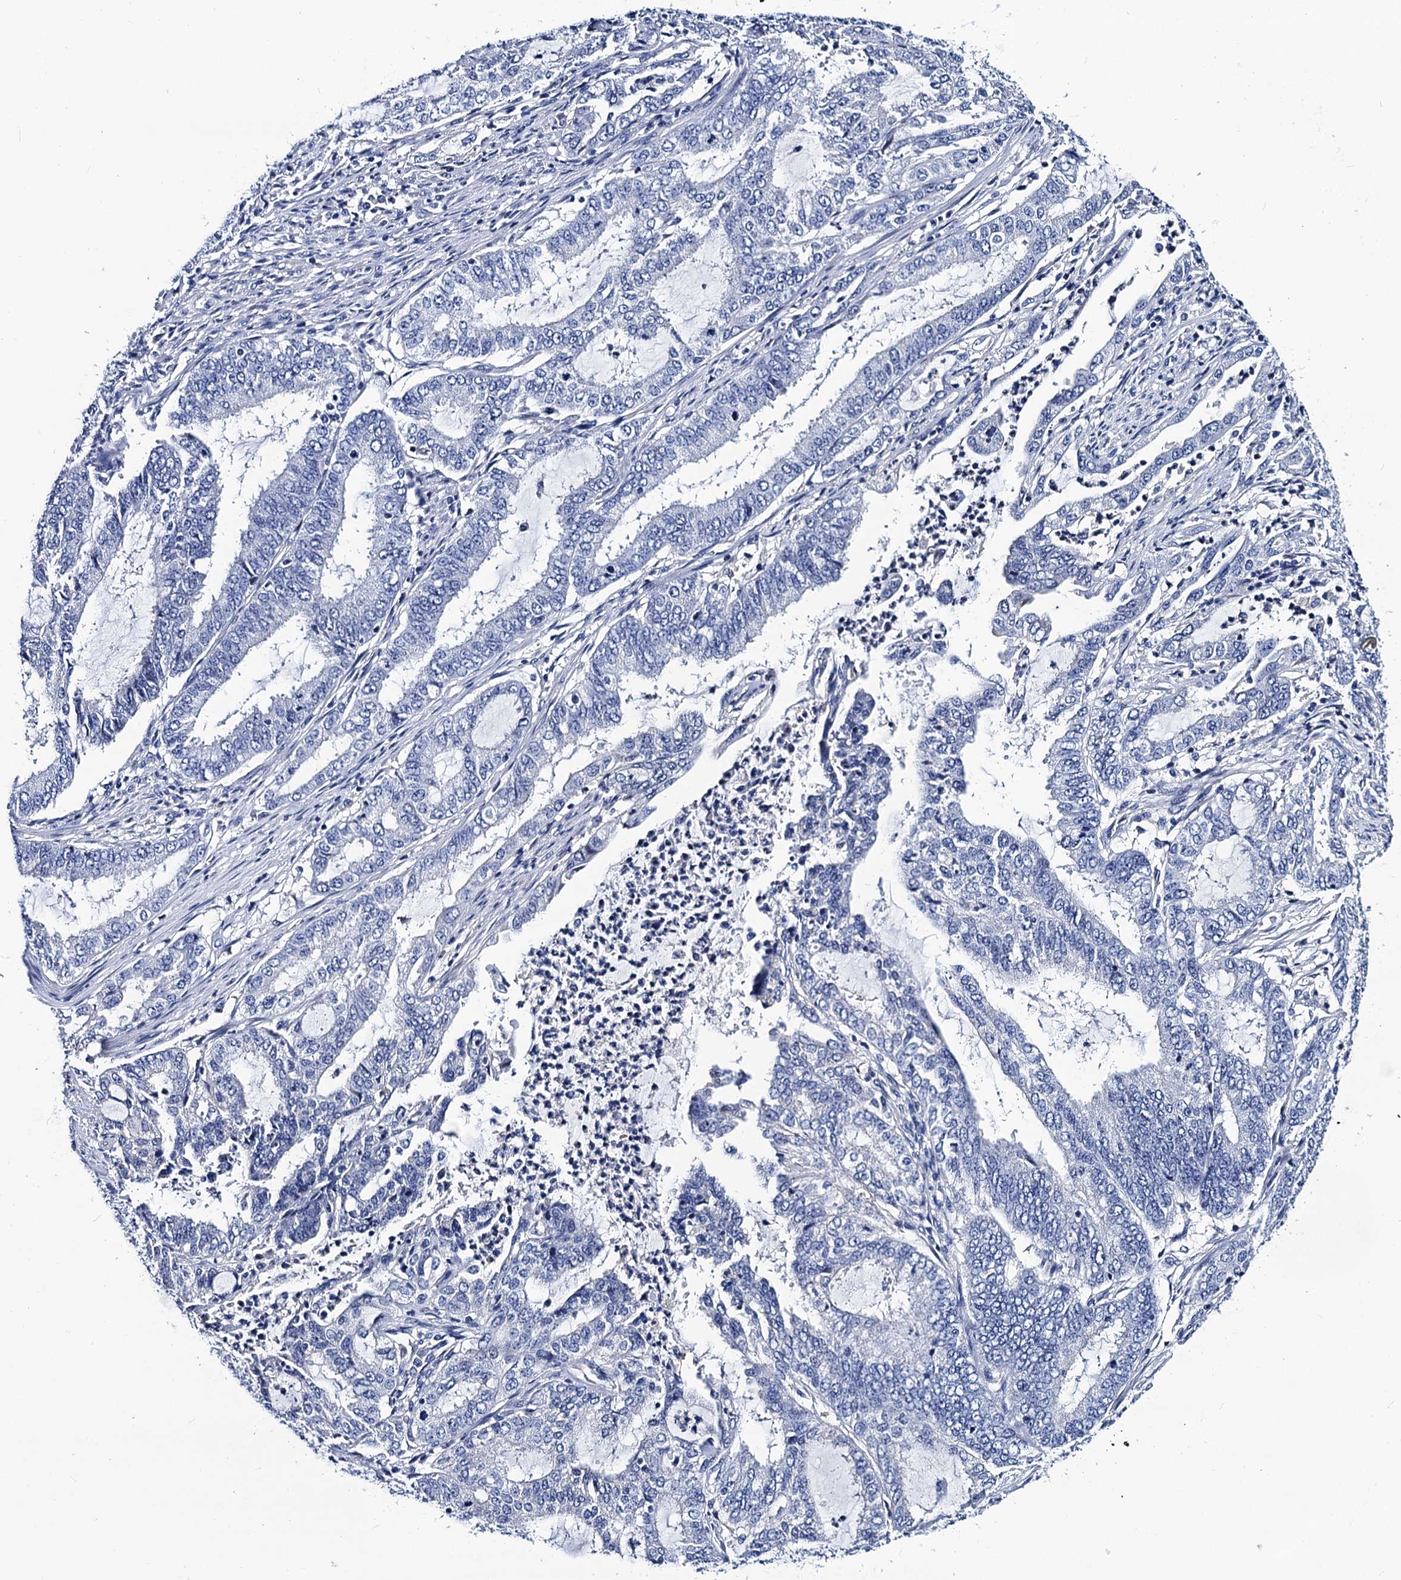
{"staining": {"intensity": "negative", "quantity": "none", "location": "none"}, "tissue": "endometrial cancer", "cell_type": "Tumor cells", "image_type": "cancer", "snomed": [{"axis": "morphology", "description": "Adenocarcinoma, NOS"}, {"axis": "topography", "description": "Endometrium"}], "caption": "IHC image of neoplastic tissue: endometrial adenocarcinoma stained with DAB (3,3'-diaminobenzidine) displays no significant protein positivity in tumor cells. The staining was performed using DAB (3,3'-diaminobenzidine) to visualize the protein expression in brown, while the nuclei were stained in blue with hematoxylin (Magnification: 20x).", "gene": "LRRC30", "patient": {"sex": "female", "age": 51}}